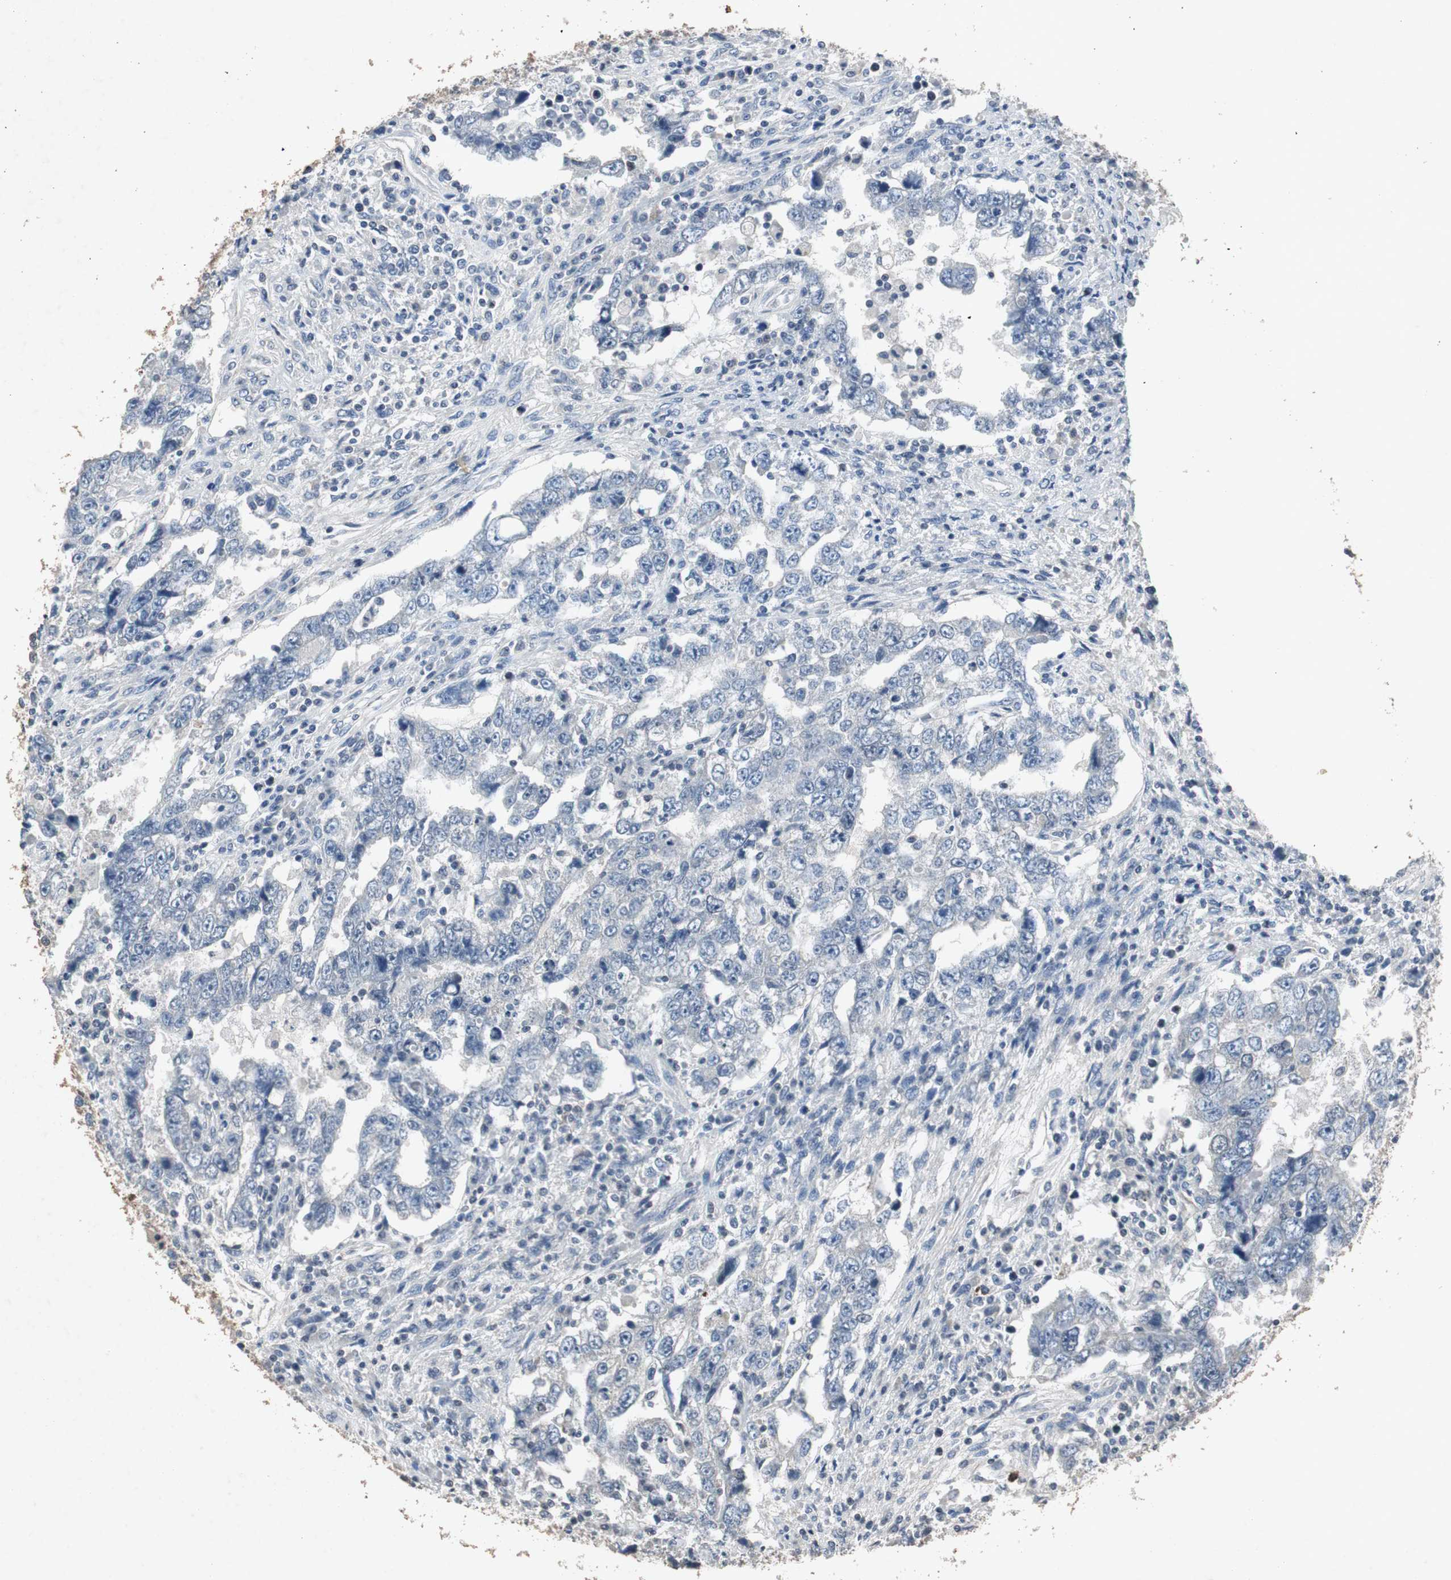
{"staining": {"intensity": "negative", "quantity": "none", "location": "none"}, "tissue": "testis cancer", "cell_type": "Tumor cells", "image_type": "cancer", "snomed": [{"axis": "morphology", "description": "Carcinoma, Embryonal, NOS"}, {"axis": "topography", "description": "Testis"}], "caption": "This is an immunohistochemistry (IHC) photomicrograph of testis cancer. There is no positivity in tumor cells.", "gene": "ADNP2", "patient": {"sex": "male", "age": 26}}